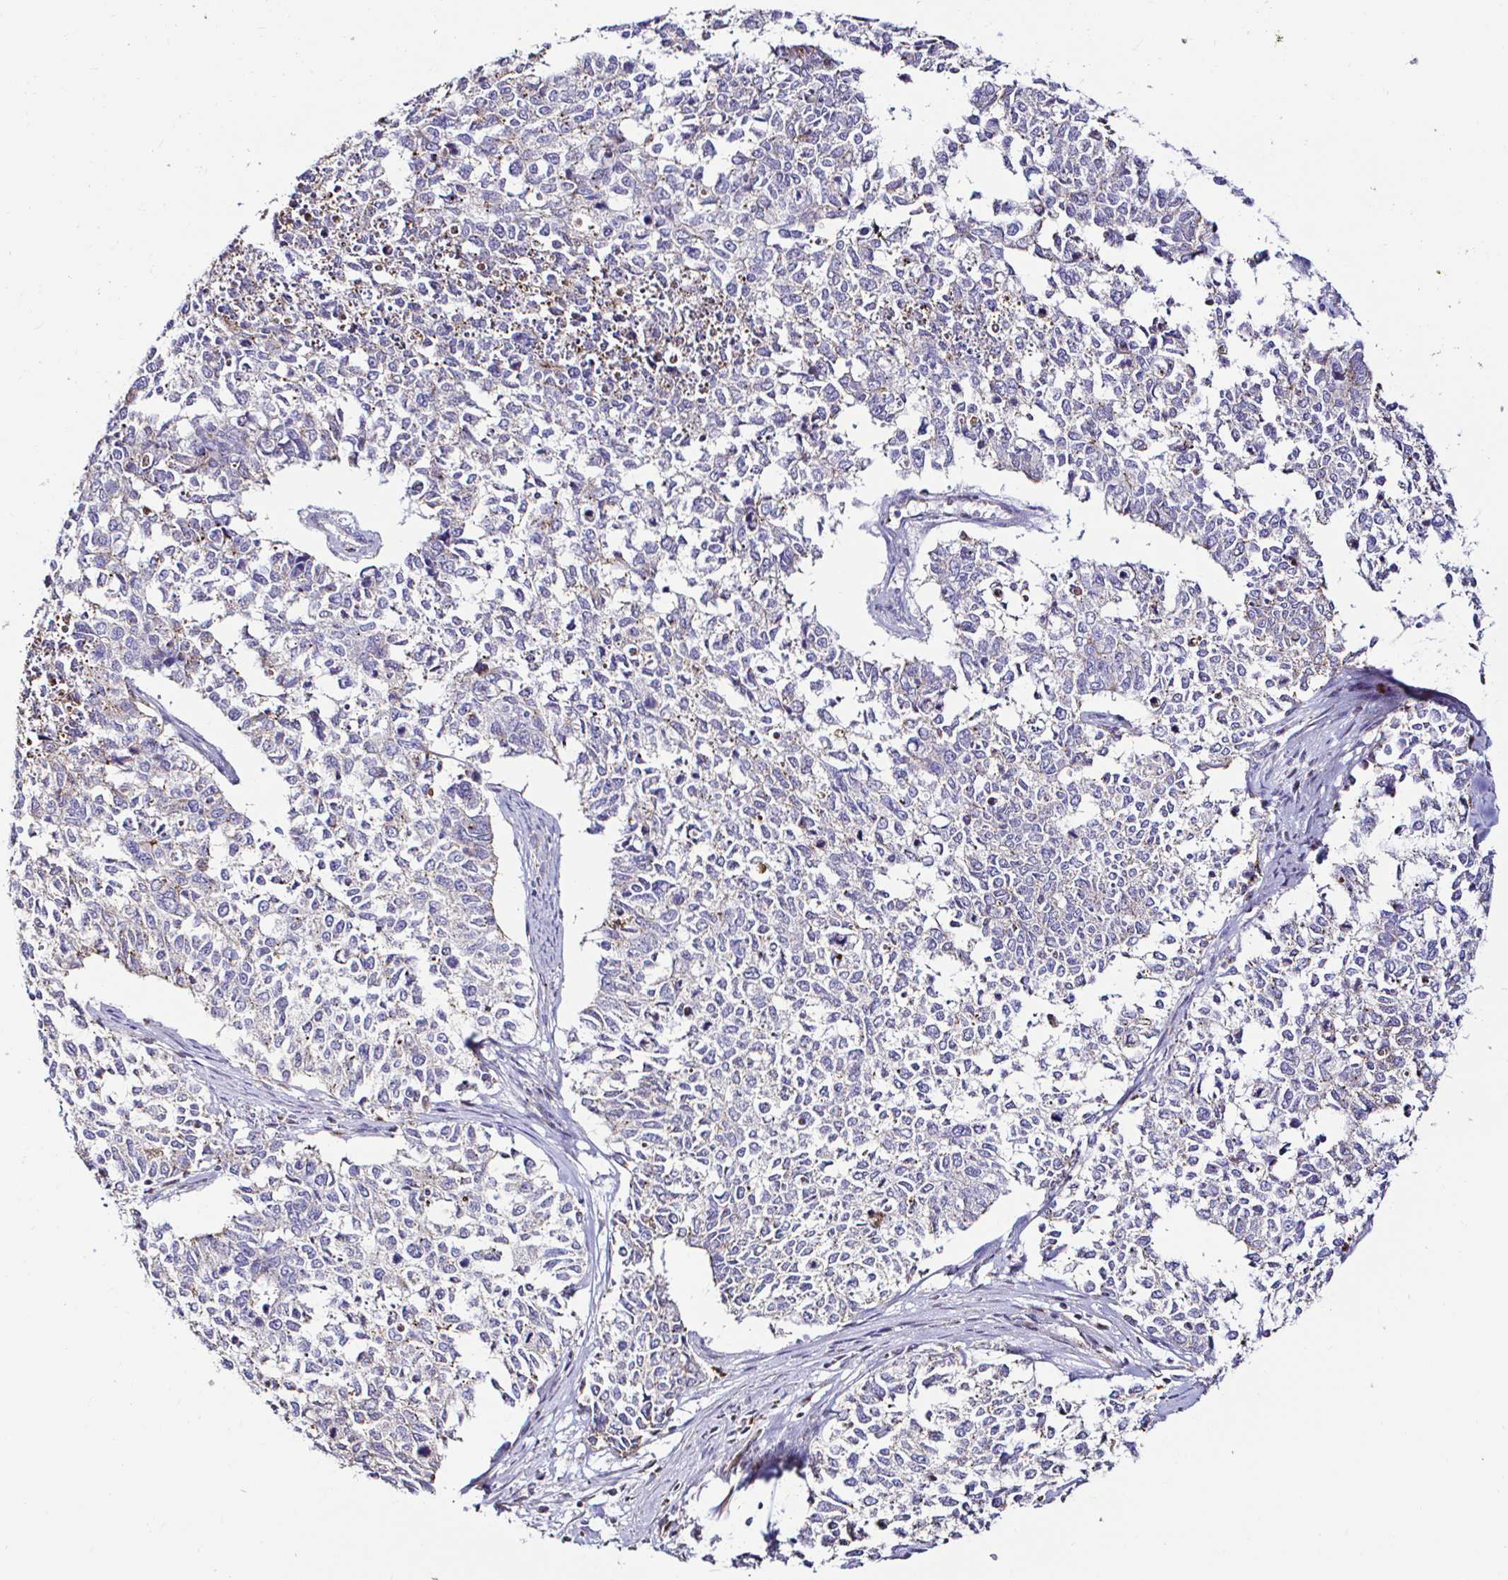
{"staining": {"intensity": "negative", "quantity": "none", "location": "none"}, "tissue": "cervical cancer", "cell_type": "Tumor cells", "image_type": "cancer", "snomed": [{"axis": "morphology", "description": "Adenocarcinoma, NOS"}, {"axis": "topography", "description": "Cervix"}], "caption": "Cervical cancer was stained to show a protein in brown. There is no significant positivity in tumor cells.", "gene": "GALNS", "patient": {"sex": "female", "age": 63}}